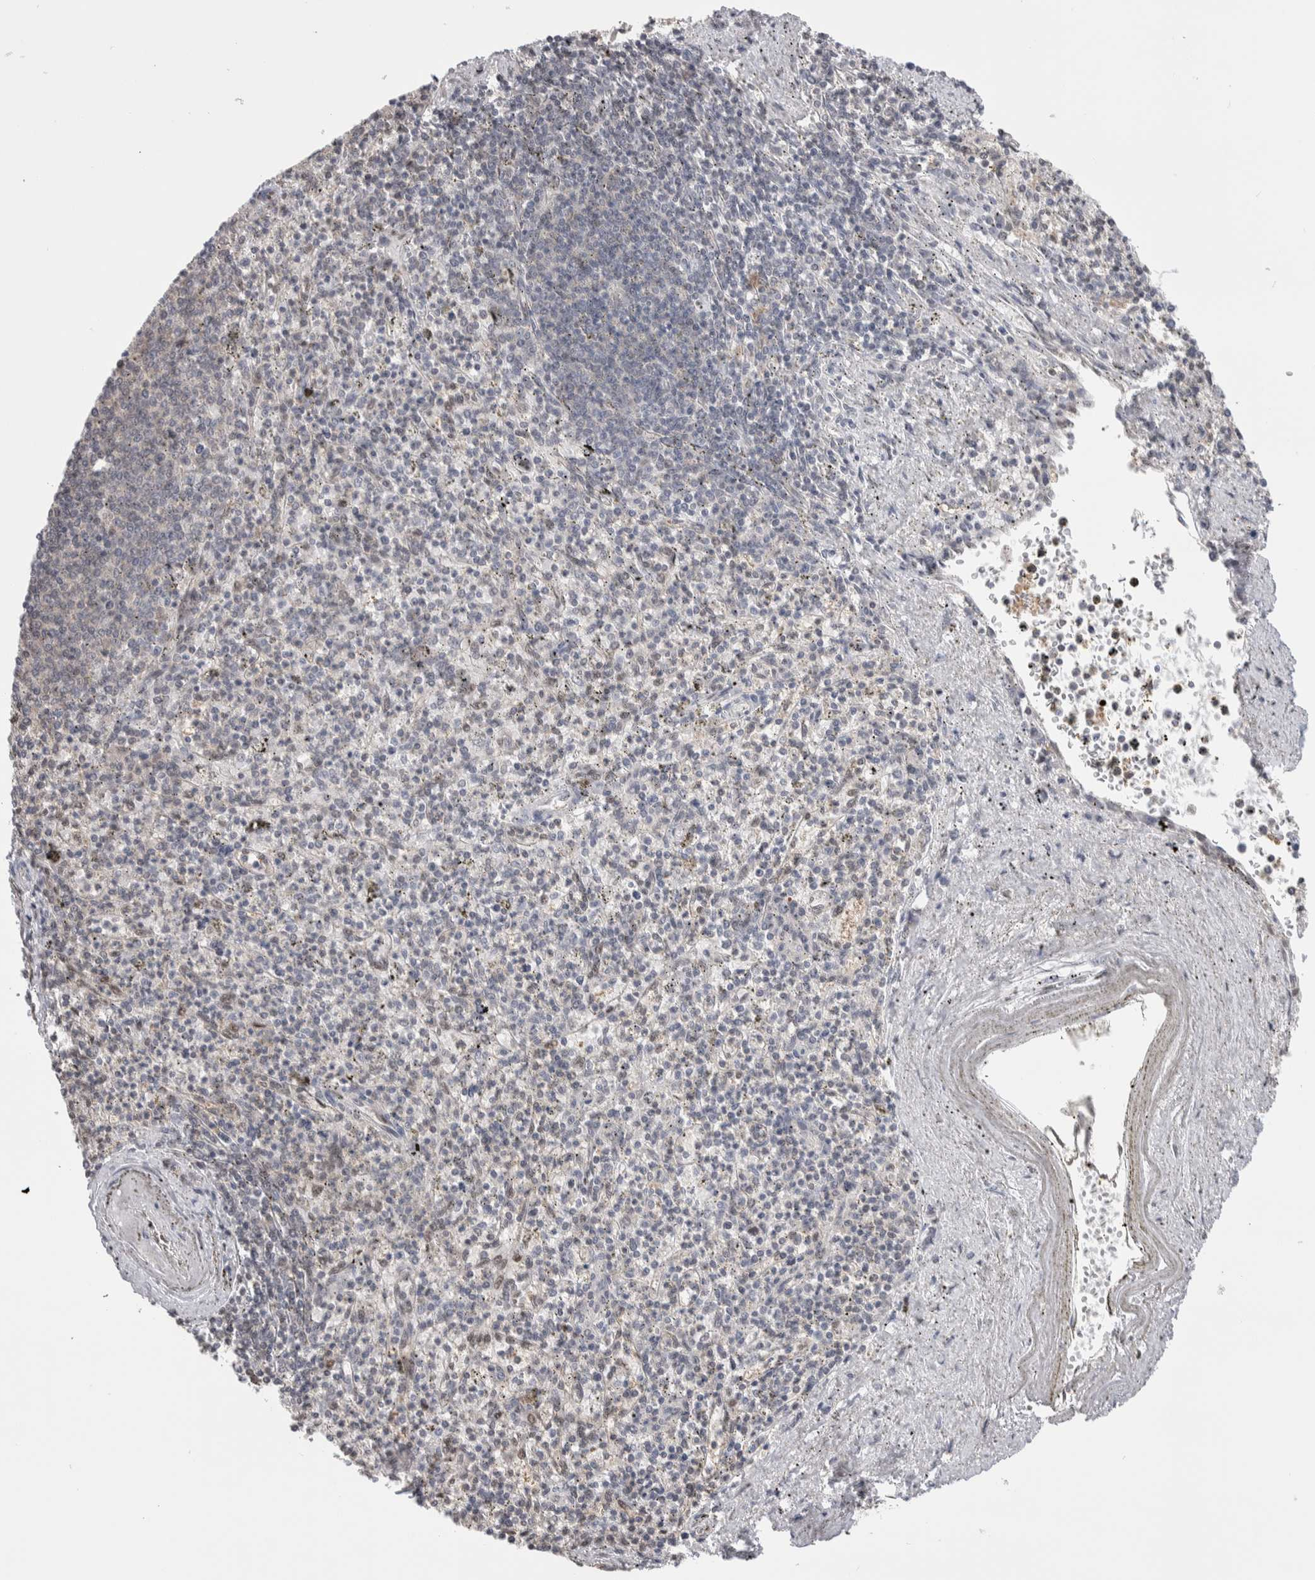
{"staining": {"intensity": "negative", "quantity": "none", "location": "none"}, "tissue": "spleen", "cell_type": "Cells in red pulp", "image_type": "normal", "snomed": [{"axis": "morphology", "description": "Normal tissue, NOS"}, {"axis": "topography", "description": "Spleen"}], "caption": "High power microscopy photomicrograph of an immunohistochemistry histopathology image of unremarkable spleen, revealing no significant expression in cells in red pulp.", "gene": "ZBTB49", "patient": {"sex": "male", "age": 72}}